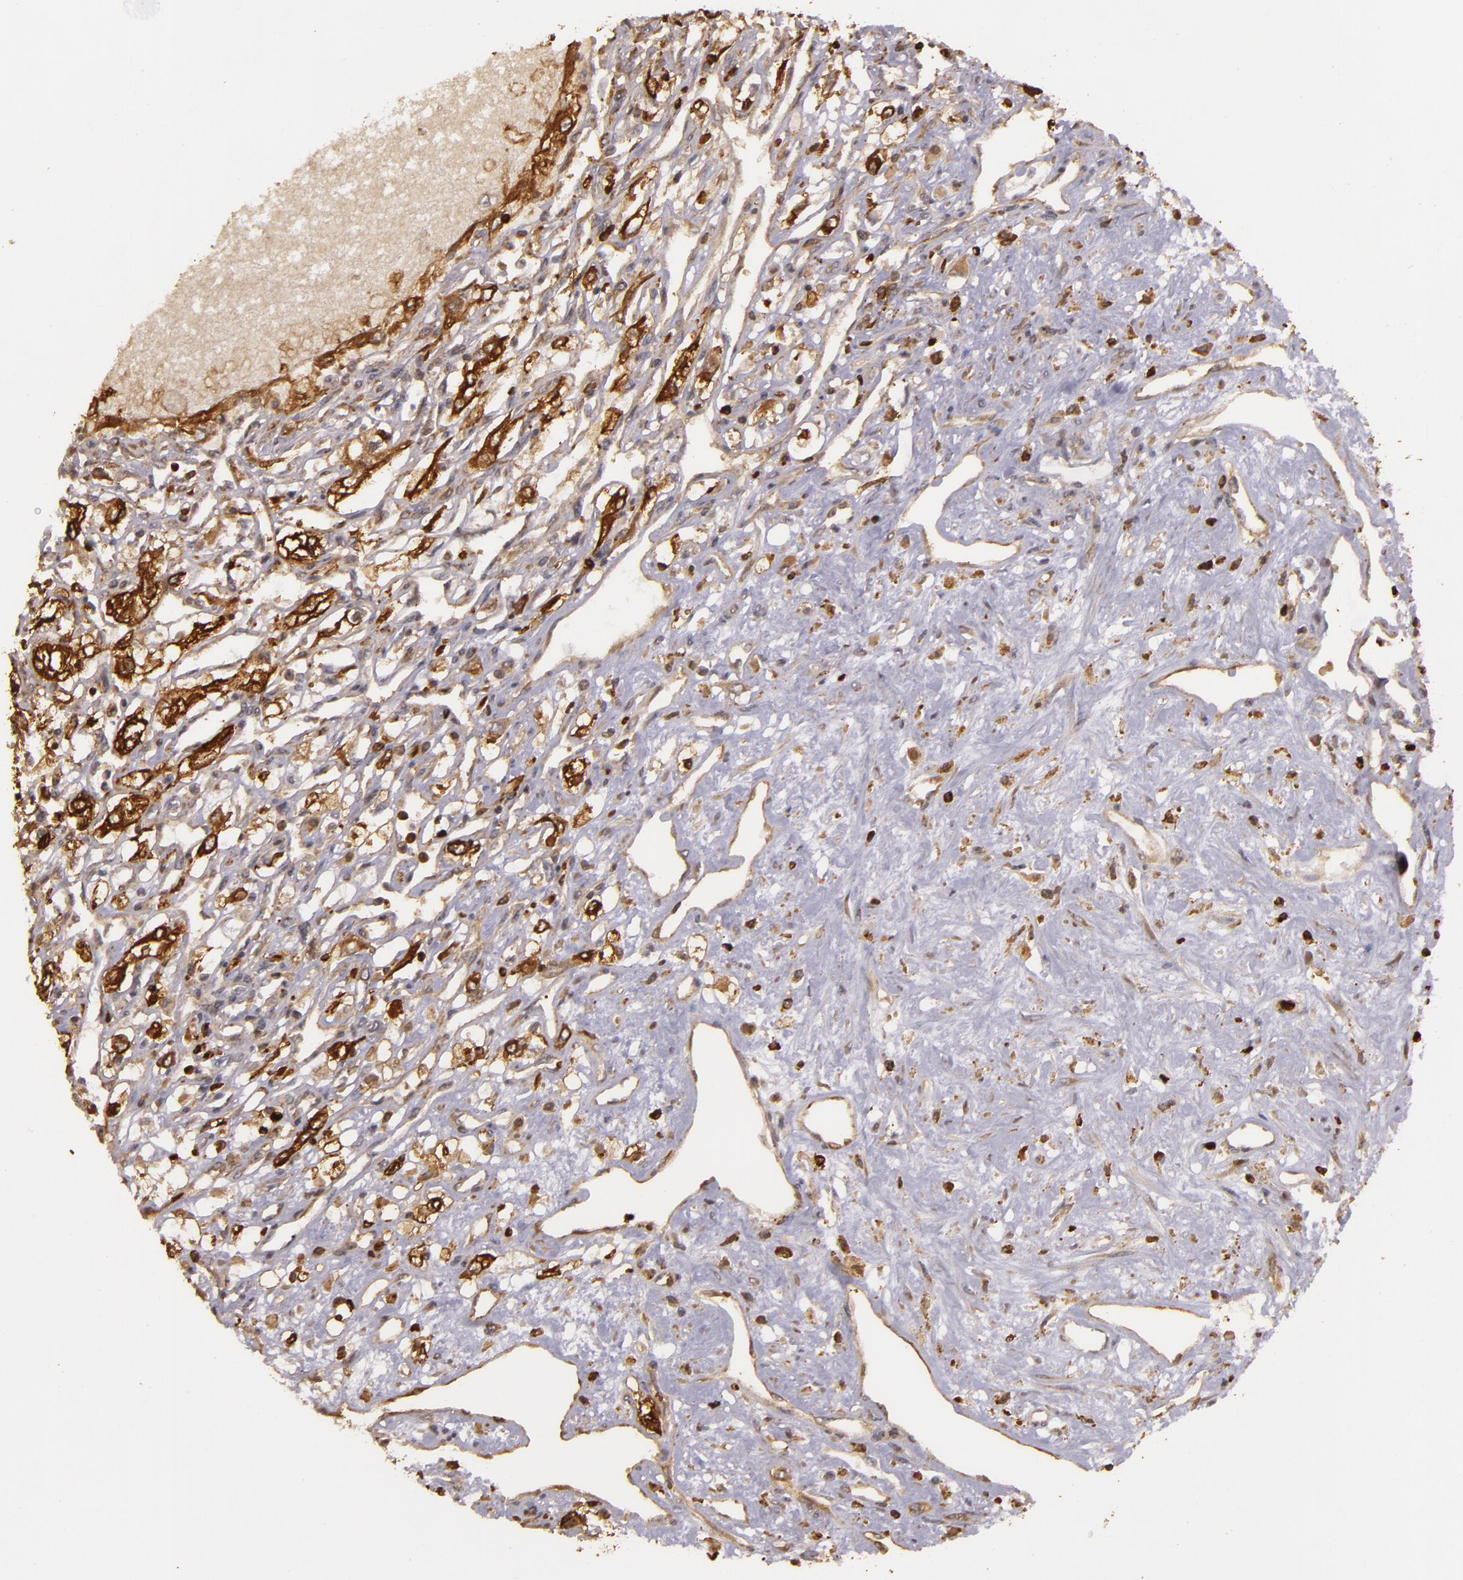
{"staining": {"intensity": "strong", "quantity": ">75%", "location": "cytoplasmic/membranous"}, "tissue": "renal cancer", "cell_type": "Tumor cells", "image_type": "cancer", "snomed": [{"axis": "morphology", "description": "Adenocarcinoma, NOS"}, {"axis": "topography", "description": "Kidney"}], "caption": "Strong cytoplasmic/membranous protein expression is seen in about >75% of tumor cells in renal cancer (adenocarcinoma).", "gene": "SLC9A3R1", "patient": {"sex": "male", "age": 57}}